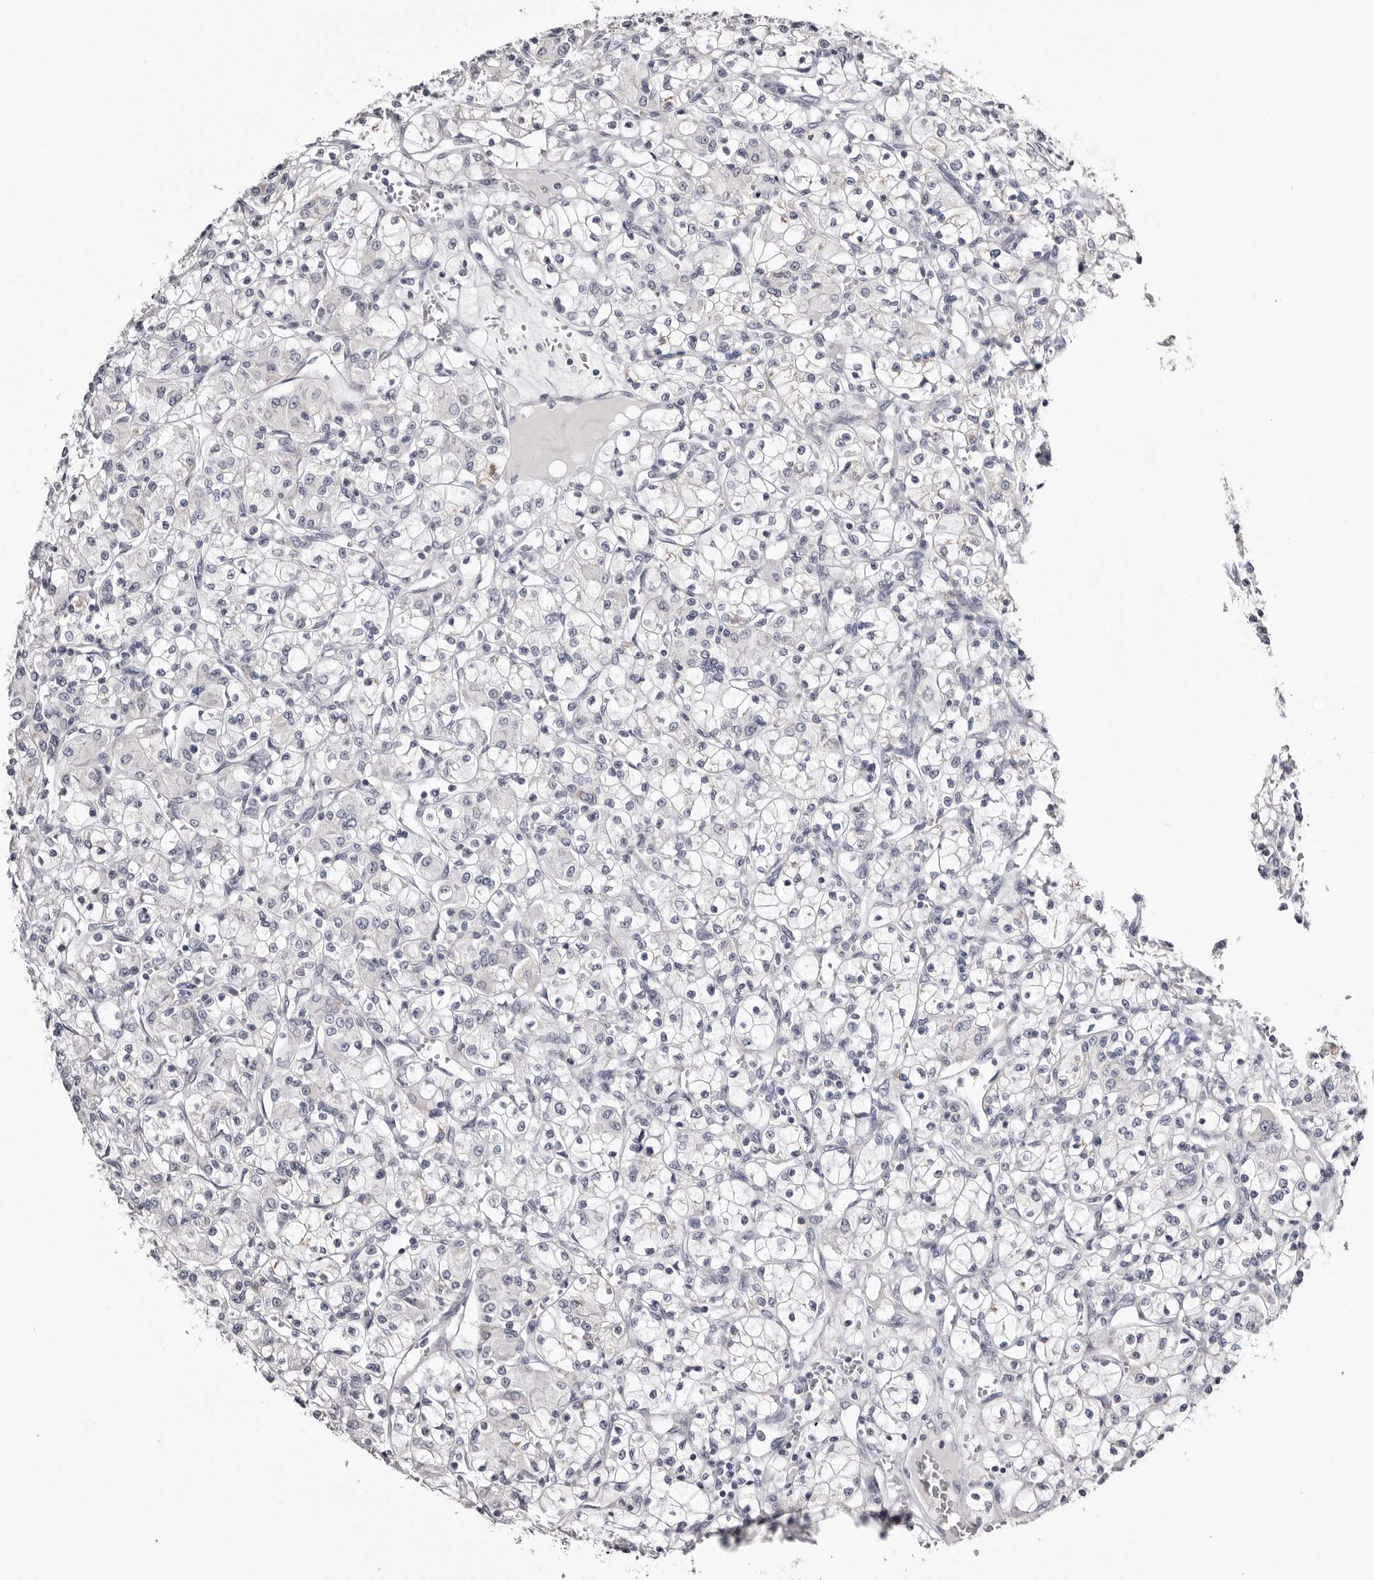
{"staining": {"intensity": "negative", "quantity": "none", "location": "none"}, "tissue": "renal cancer", "cell_type": "Tumor cells", "image_type": "cancer", "snomed": [{"axis": "morphology", "description": "Adenocarcinoma, NOS"}, {"axis": "topography", "description": "Kidney"}], "caption": "This is an immunohistochemistry histopathology image of renal cancer (adenocarcinoma). There is no staining in tumor cells.", "gene": "CASQ1", "patient": {"sex": "female", "age": 59}}